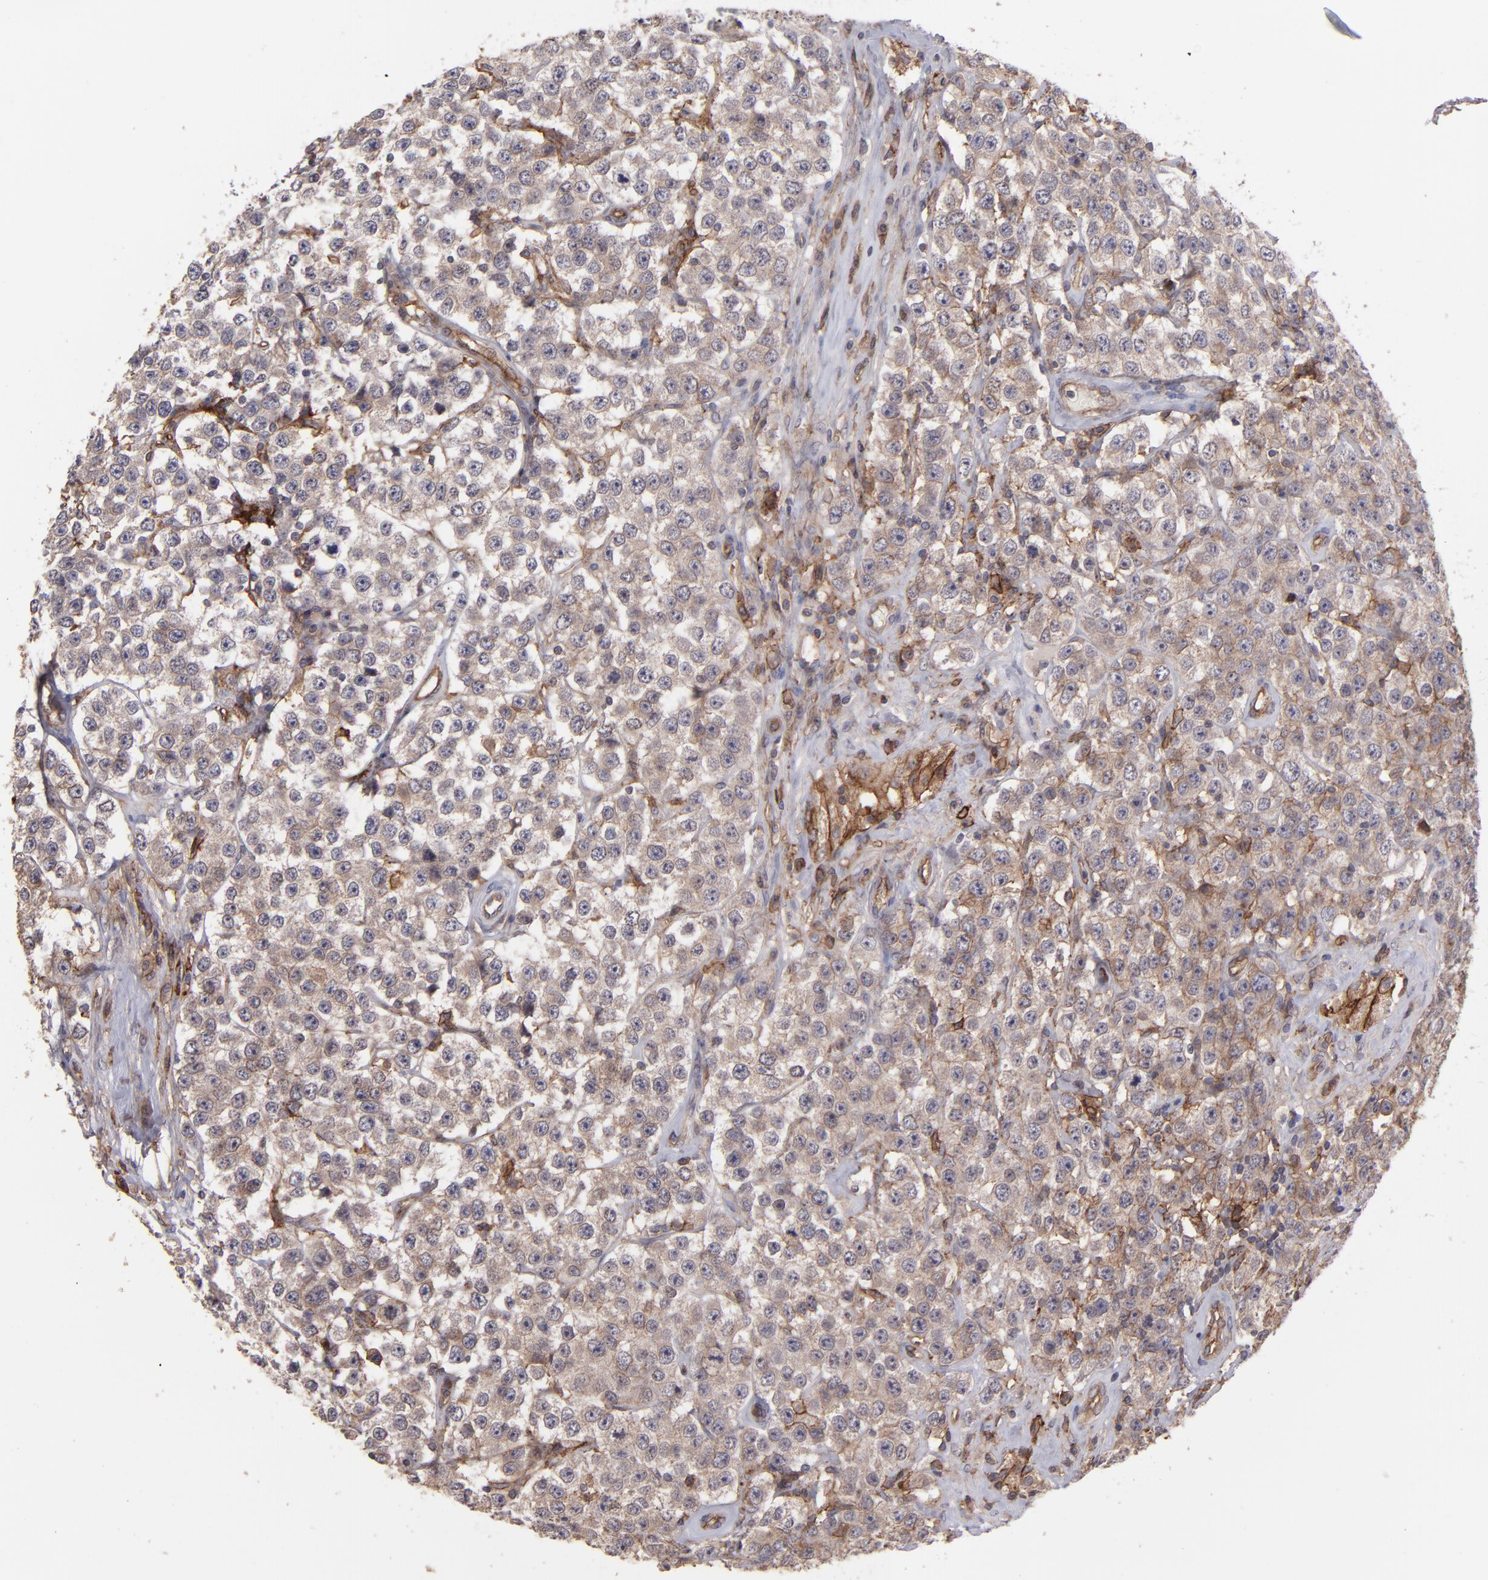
{"staining": {"intensity": "negative", "quantity": "none", "location": "none"}, "tissue": "testis cancer", "cell_type": "Tumor cells", "image_type": "cancer", "snomed": [{"axis": "morphology", "description": "Seminoma, NOS"}, {"axis": "topography", "description": "Testis"}], "caption": "Tumor cells are negative for protein expression in human seminoma (testis).", "gene": "ICAM1", "patient": {"sex": "male", "age": 52}}